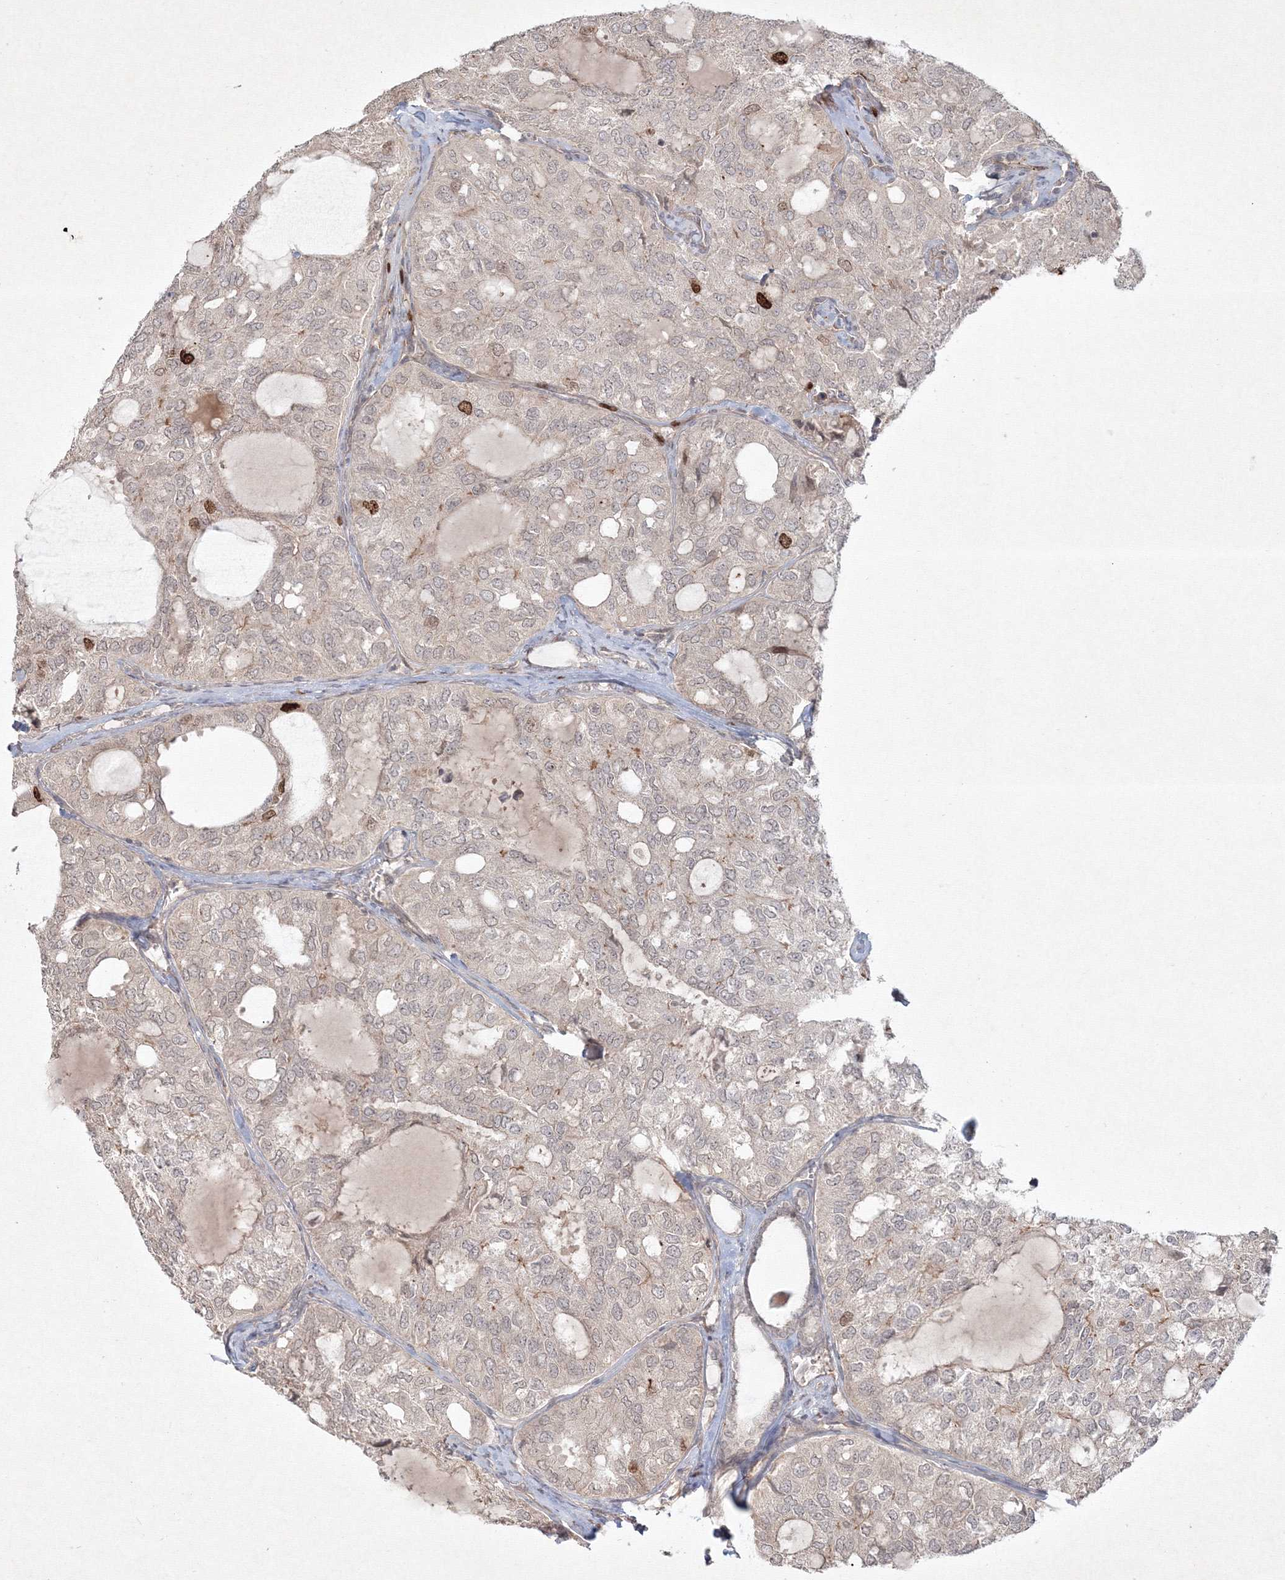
{"staining": {"intensity": "strong", "quantity": "<25%", "location": "nuclear"}, "tissue": "thyroid cancer", "cell_type": "Tumor cells", "image_type": "cancer", "snomed": [{"axis": "morphology", "description": "Follicular adenoma carcinoma, NOS"}, {"axis": "topography", "description": "Thyroid gland"}], "caption": "This is an image of IHC staining of thyroid cancer, which shows strong staining in the nuclear of tumor cells.", "gene": "KIF20A", "patient": {"sex": "male", "age": 75}}